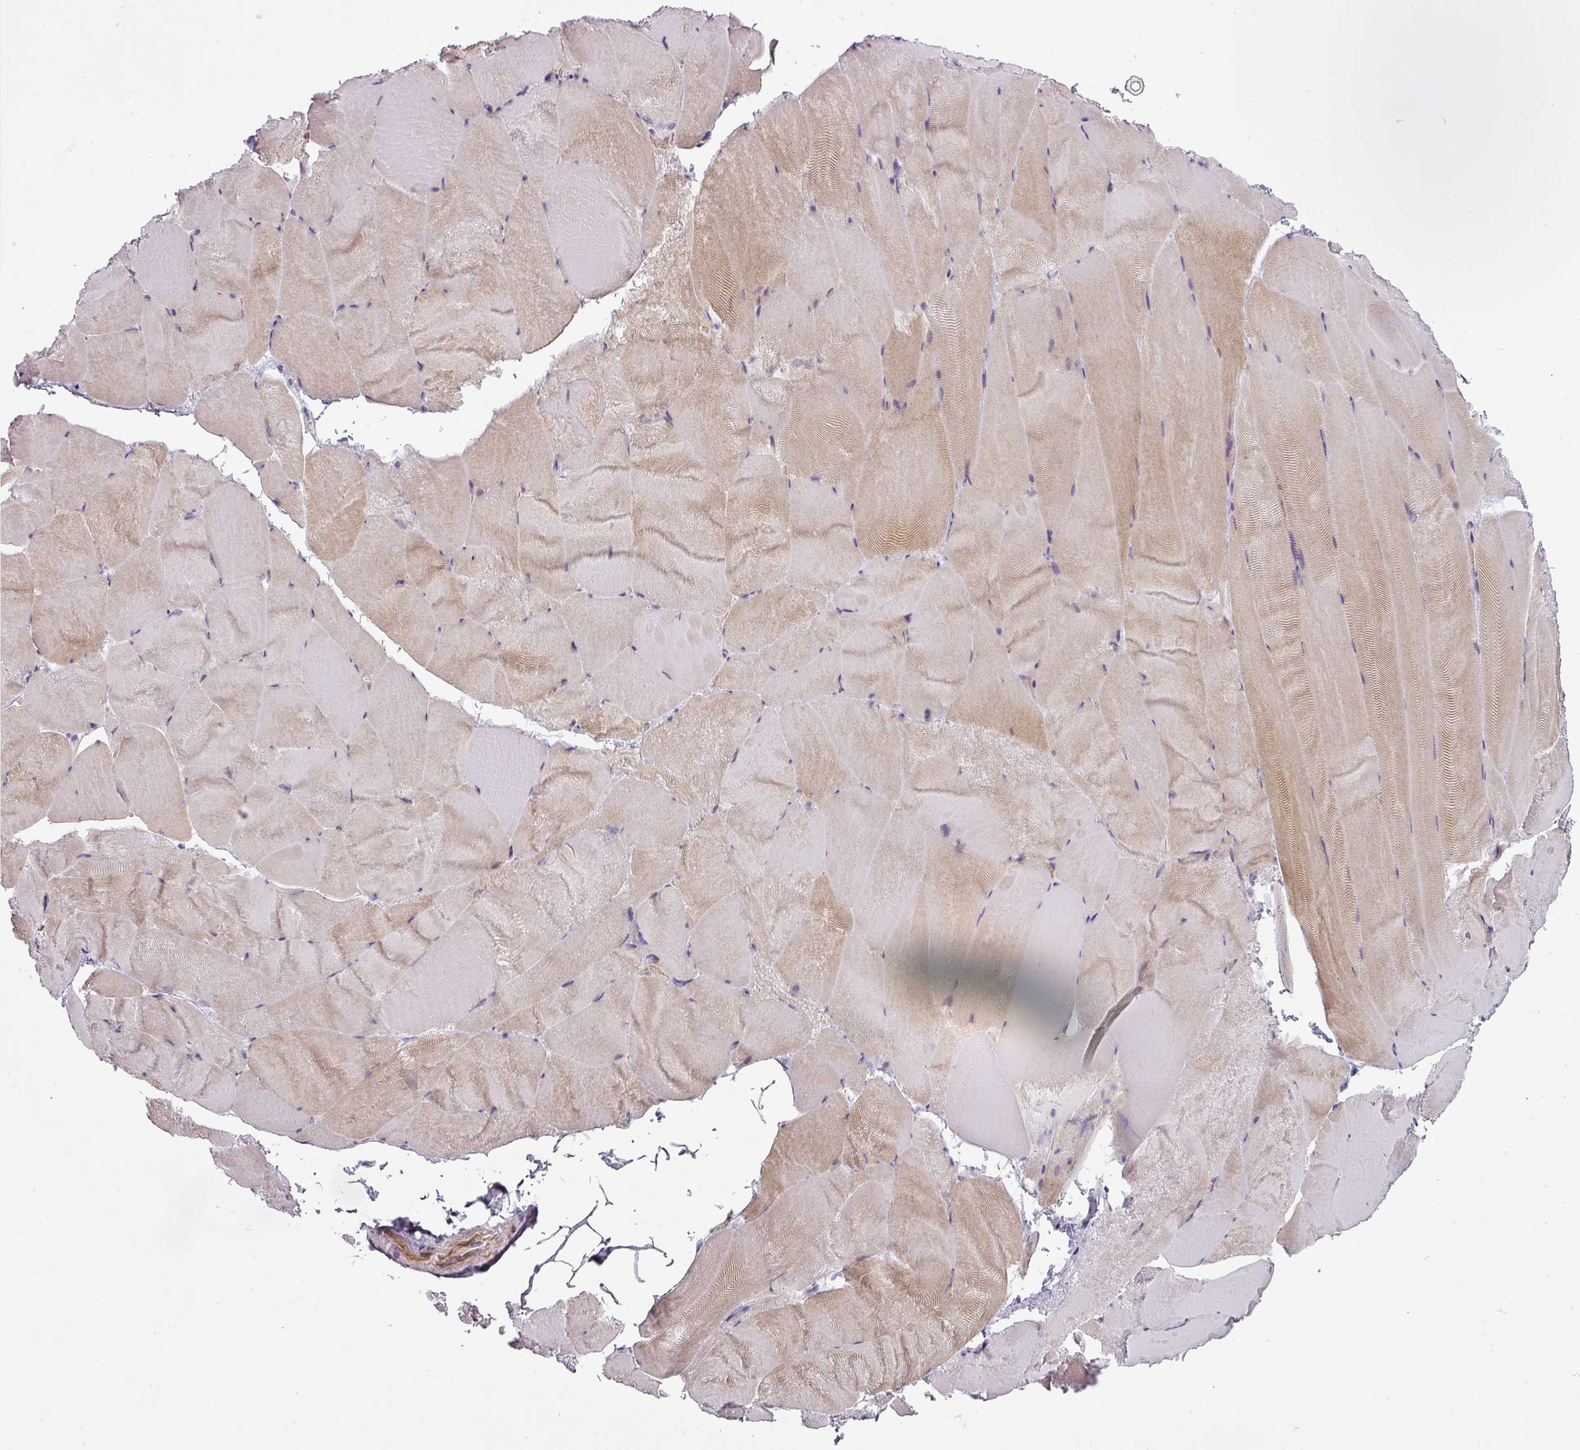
{"staining": {"intensity": "moderate", "quantity": "25%-75%", "location": "cytoplasmic/membranous"}, "tissue": "skeletal muscle", "cell_type": "Myocytes", "image_type": "normal", "snomed": [{"axis": "morphology", "description": "Normal tissue, NOS"}, {"axis": "topography", "description": "Skeletal muscle"}], "caption": "Human skeletal muscle stained with a brown dye displays moderate cytoplasmic/membranous positive positivity in about 25%-75% of myocytes.", "gene": "CHRDL1", "patient": {"sex": "female", "age": 64}}